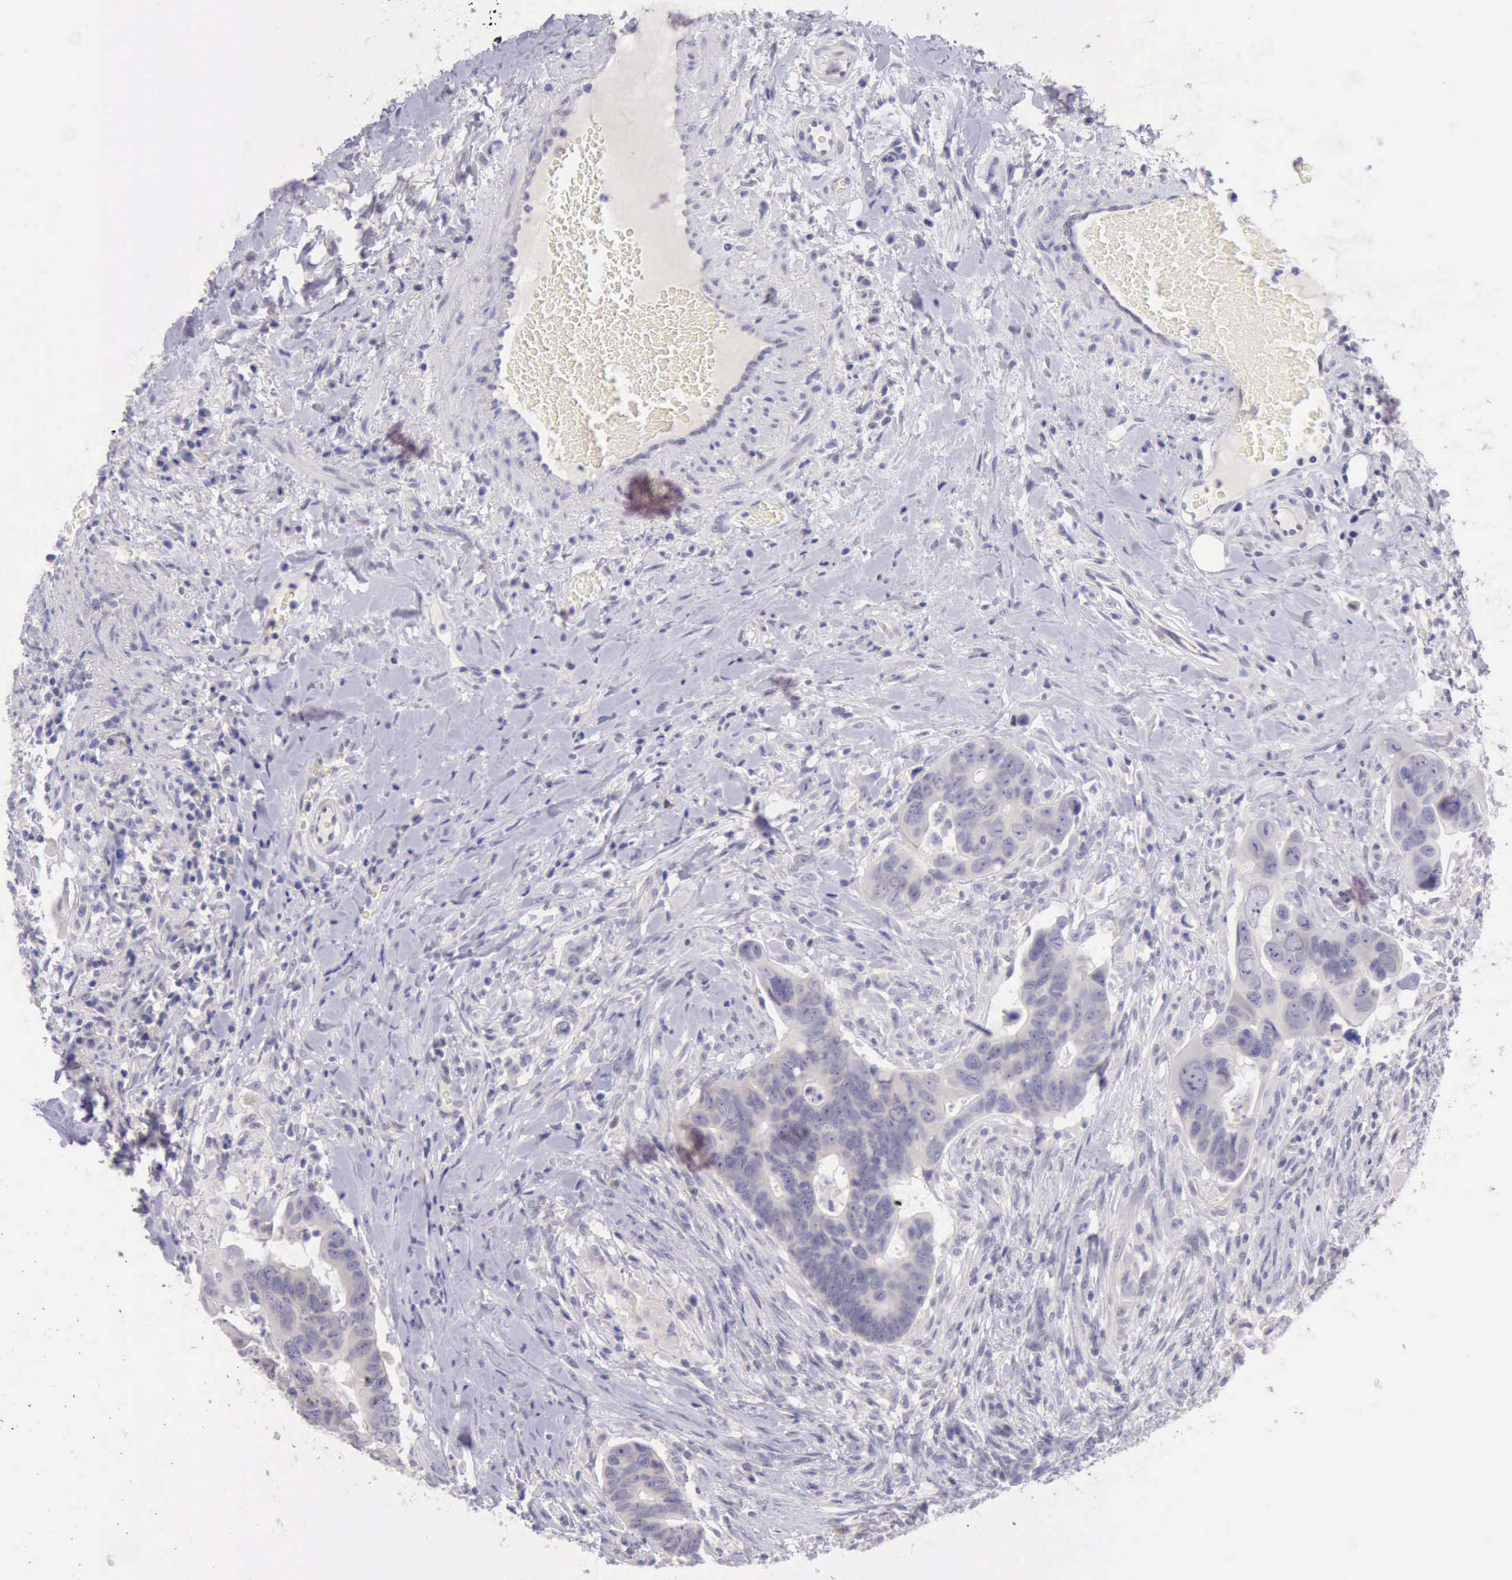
{"staining": {"intensity": "negative", "quantity": "none", "location": "none"}, "tissue": "colorectal cancer", "cell_type": "Tumor cells", "image_type": "cancer", "snomed": [{"axis": "morphology", "description": "Adenocarcinoma, NOS"}, {"axis": "topography", "description": "Rectum"}], "caption": "Adenocarcinoma (colorectal) was stained to show a protein in brown. There is no significant staining in tumor cells. (IHC, brightfield microscopy, high magnification).", "gene": "LRFN5", "patient": {"sex": "male", "age": 53}}